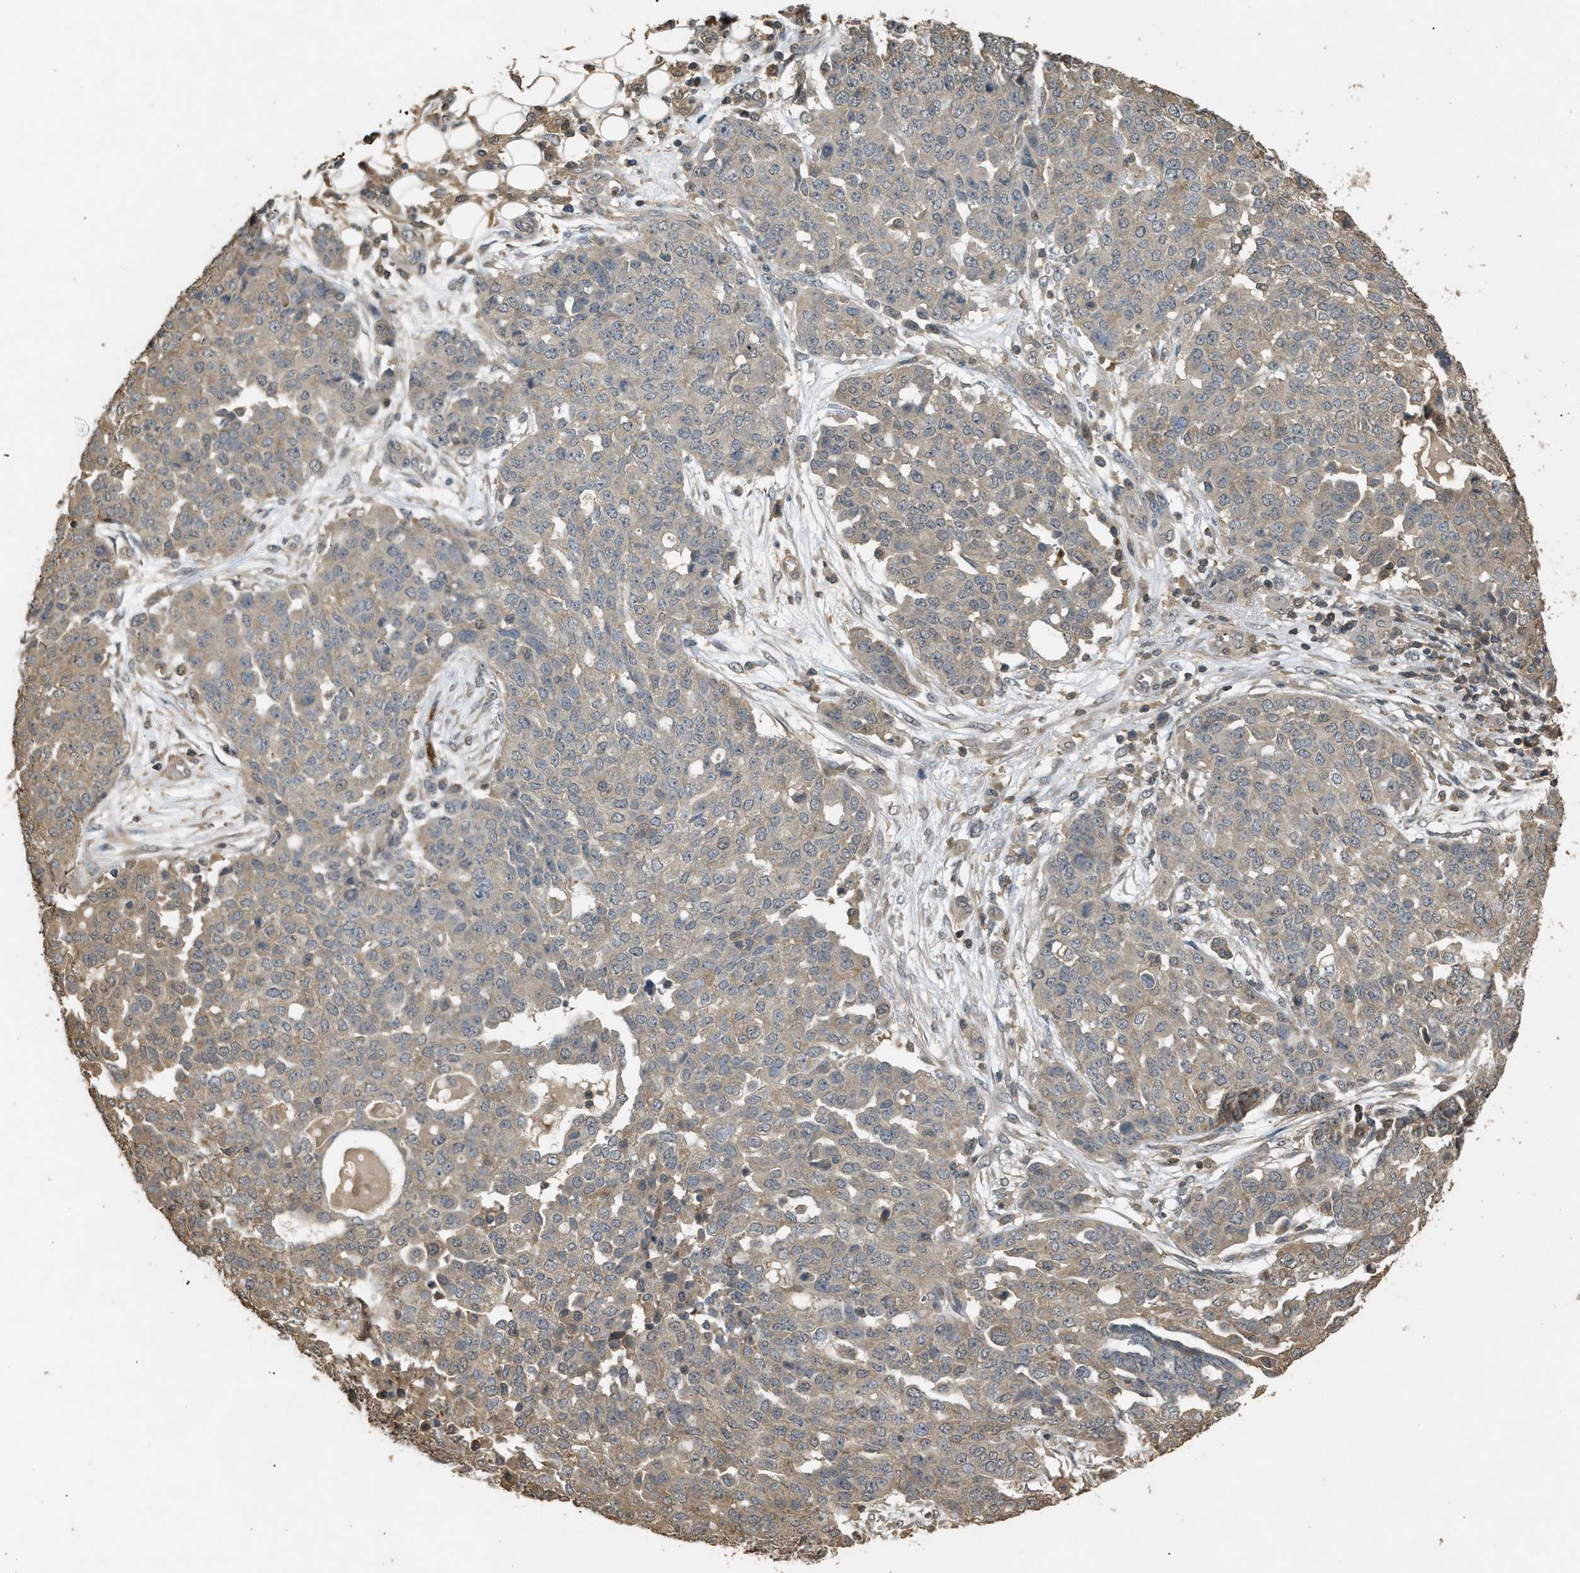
{"staining": {"intensity": "weak", "quantity": "<25%", "location": "cytoplasmic/membranous"}, "tissue": "ovarian cancer", "cell_type": "Tumor cells", "image_type": "cancer", "snomed": [{"axis": "morphology", "description": "Cystadenocarcinoma, serous, NOS"}, {"axis": "topography", "description": "Soft tissue"}, {"axis": "topography", "description": "Ovary"}], "caption": "Immunohistochemistry histopathology image of human ovarian serous cystadenocarcinoma stained for a protein (brown), which demonstrates no staining in tumor cells.", "gene": "ARHGDIA", "patient": {"sex": "female", "age": 57}}